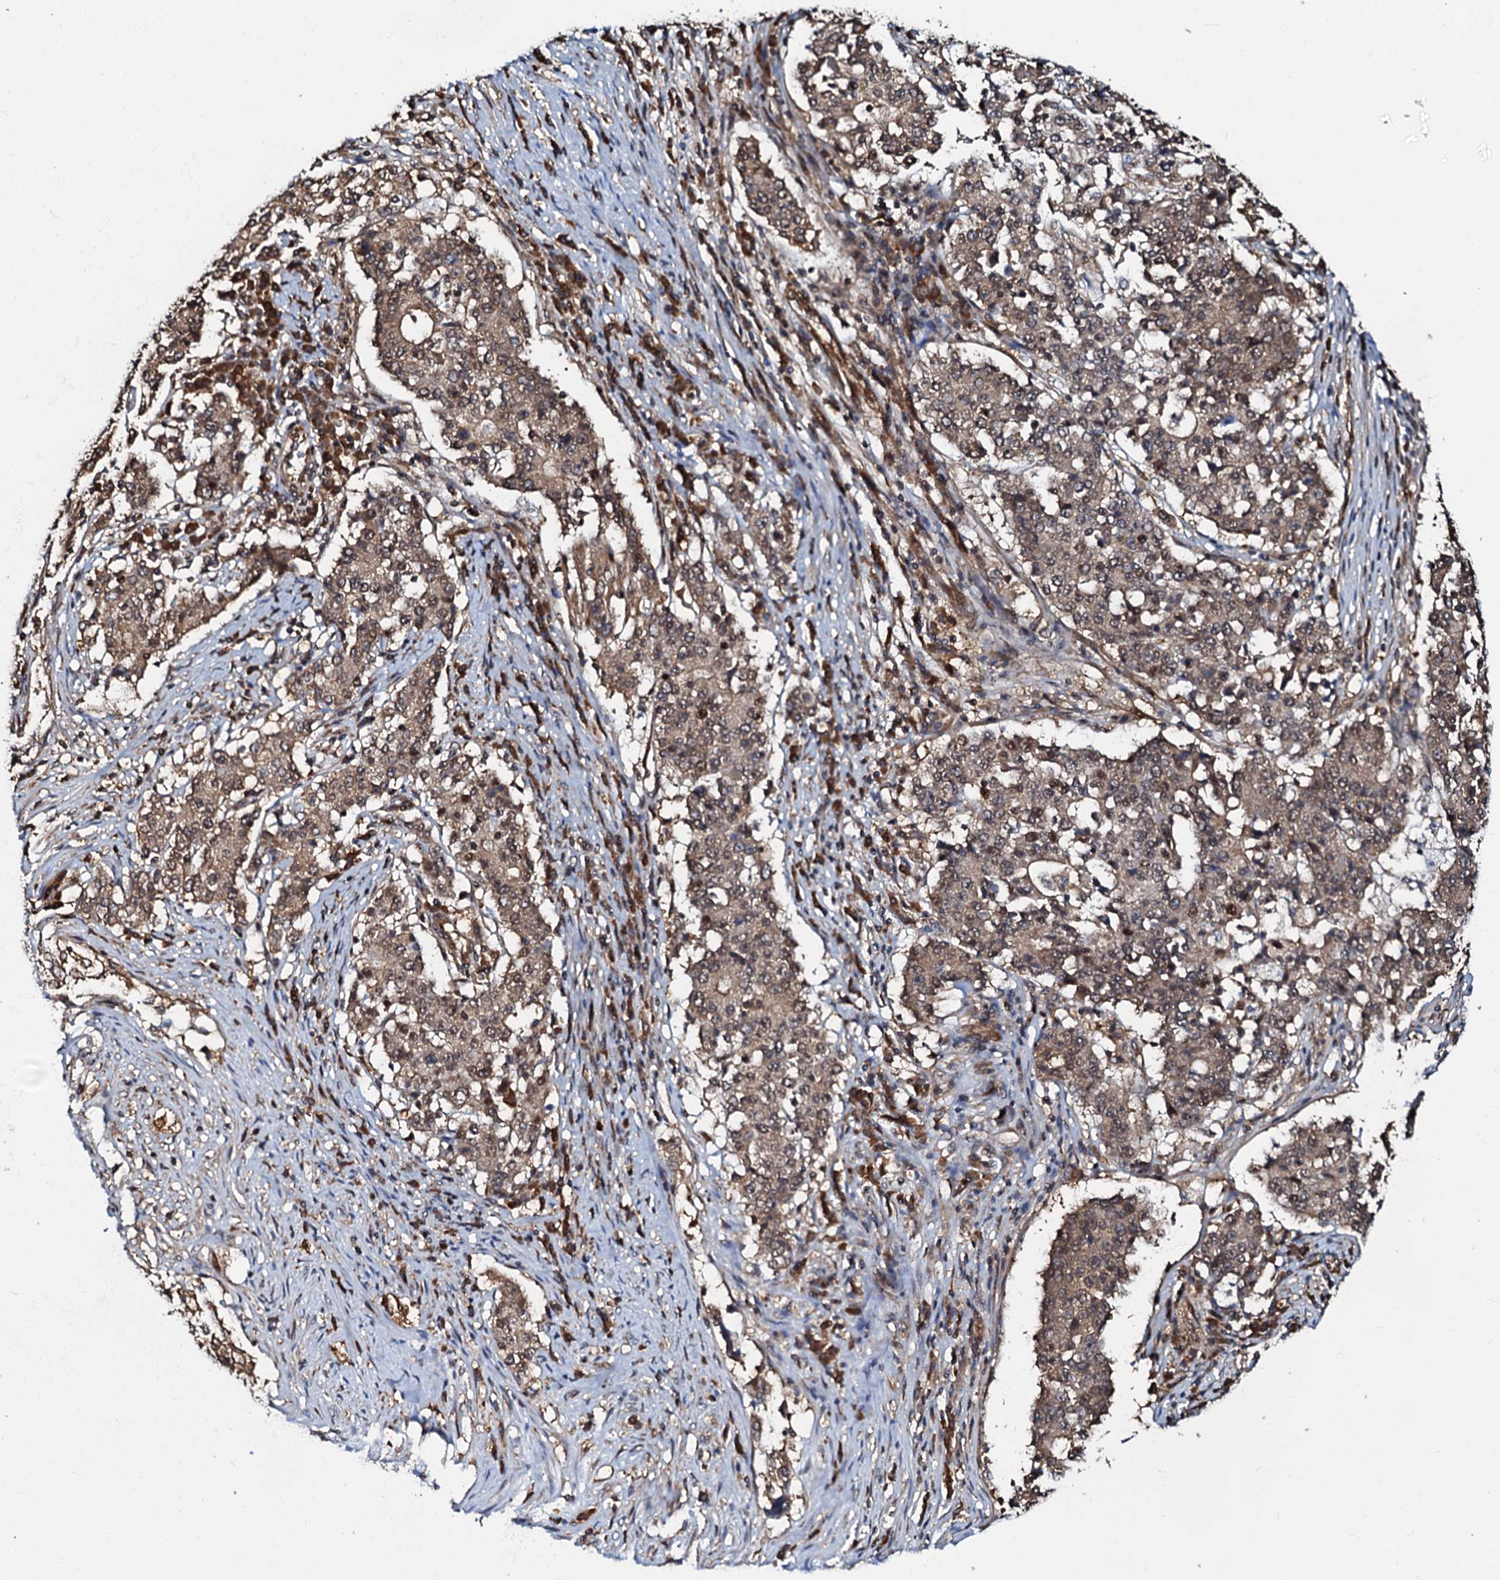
{"staining": {"intensity": "moderate", "quantity": "25%-75%", "location": "cytoplasmic/membranous"}, "tissue": "stomach cancer", "cell_type": "Tumor cells", "image_type": "cancer", "snomed": [{"axis": "morphology", "description": "Adenocarcinoma, NOS"}, {"axis": "topography", "description": "Stomach"}], "caption": "This is a histology image of immunohistochemistry (IHC) staining of stomach cancer (adenocarcinoma), which shows moderate positivity in the cytoplasmic/membranous of tumor cells.", "gene": "OSBP", "patient": {"sex": "male", "age": 59}}